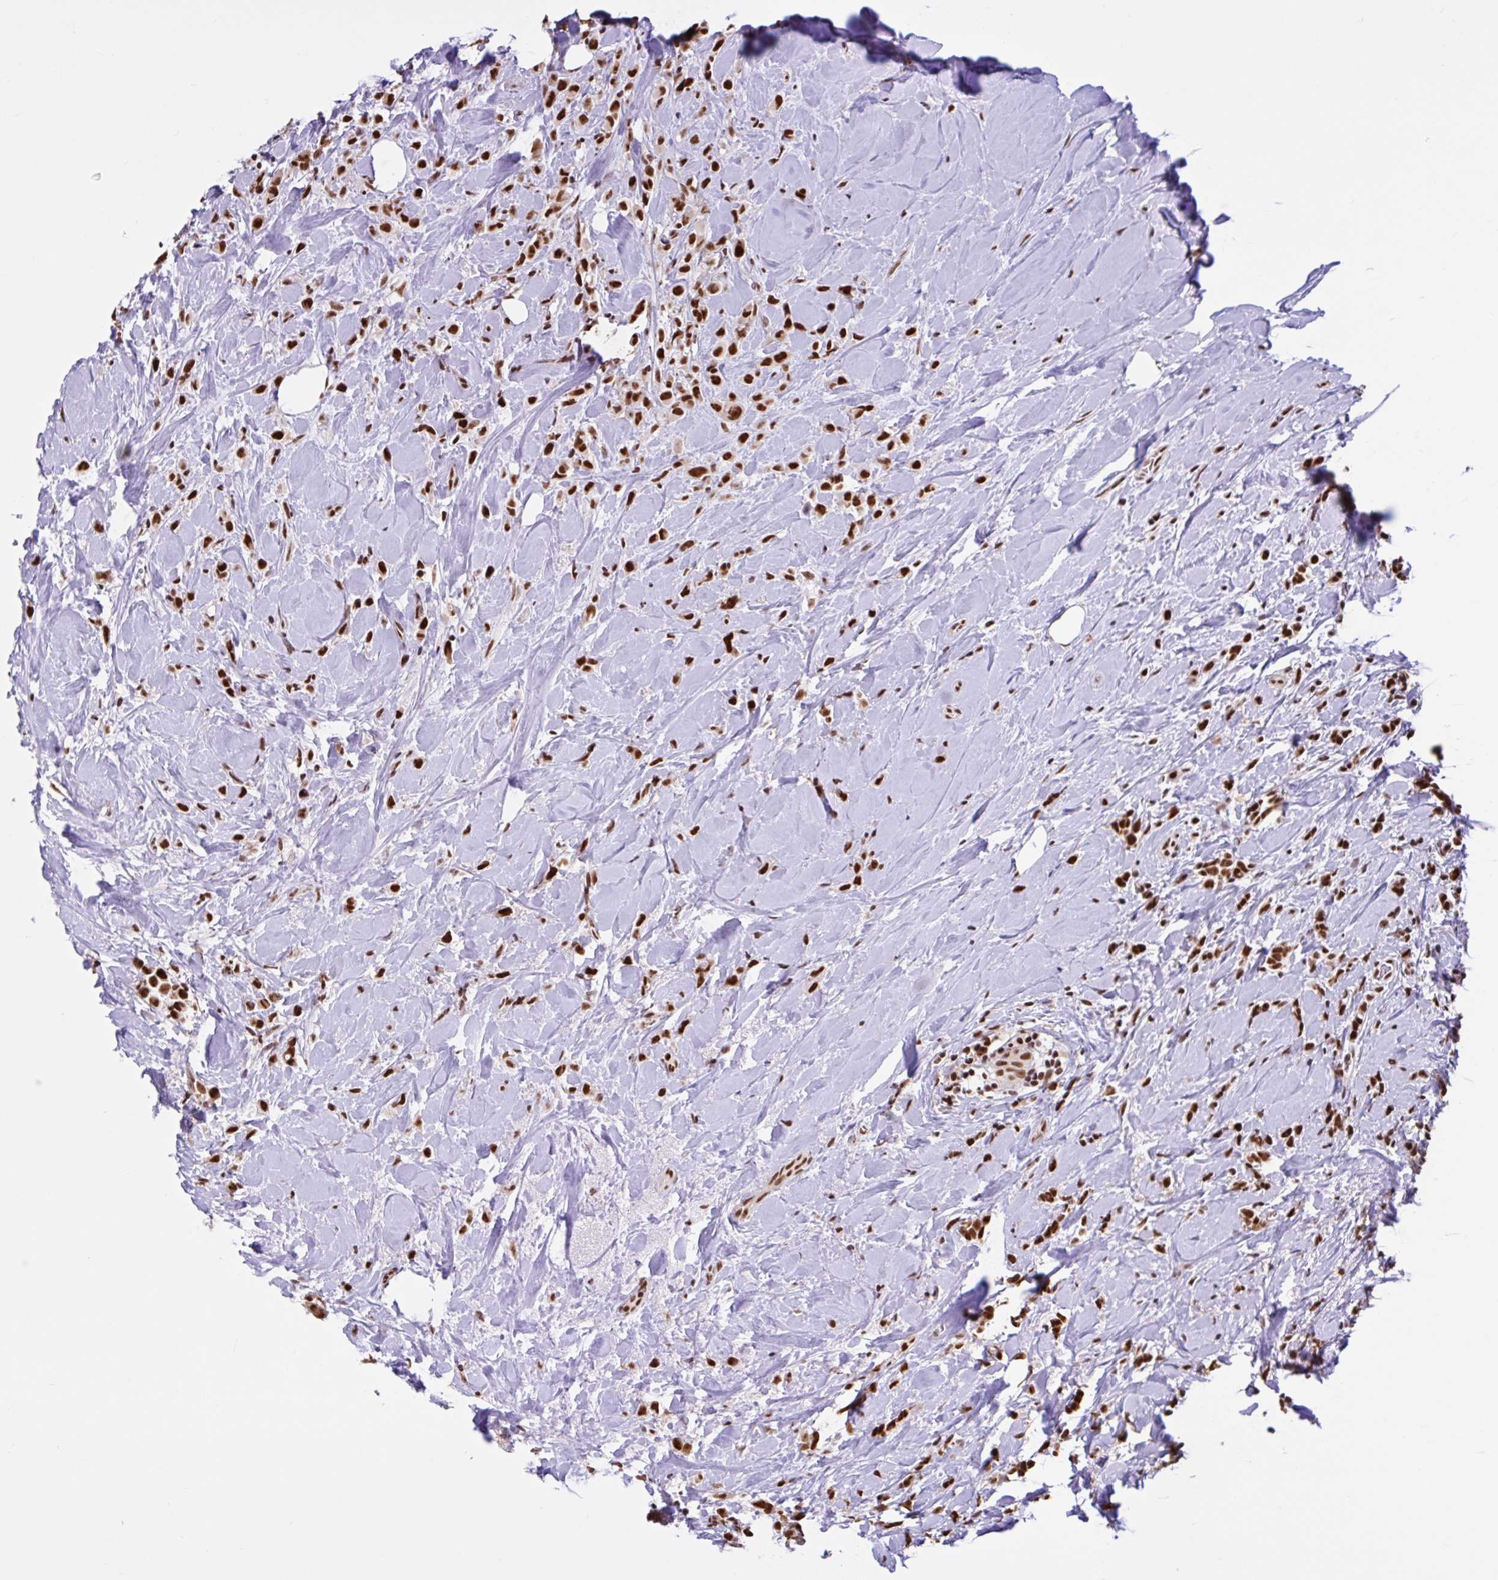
{"staining": {"intensity": "strong", "quantity": ">75%", "location": "nuclear"}, "tissue": "breast cancer", "cell_type": "Tumor cells", "image_type": "cancer", "snomed": [{"axis": "morphology", "description": "Duct carcinoma"}, {"axis": "topography", "description": "Breast"}], "caption": "This histopathology image displays breast intraductal carcinoma stained with immunohistochemistry to label a protein in brown. The nuclear of tumor cells show strong positivity for the protein. Nuclei are counter-stained blue.", "gene": "CCDC12", "patient": {"sex": "female", "age": 80}}